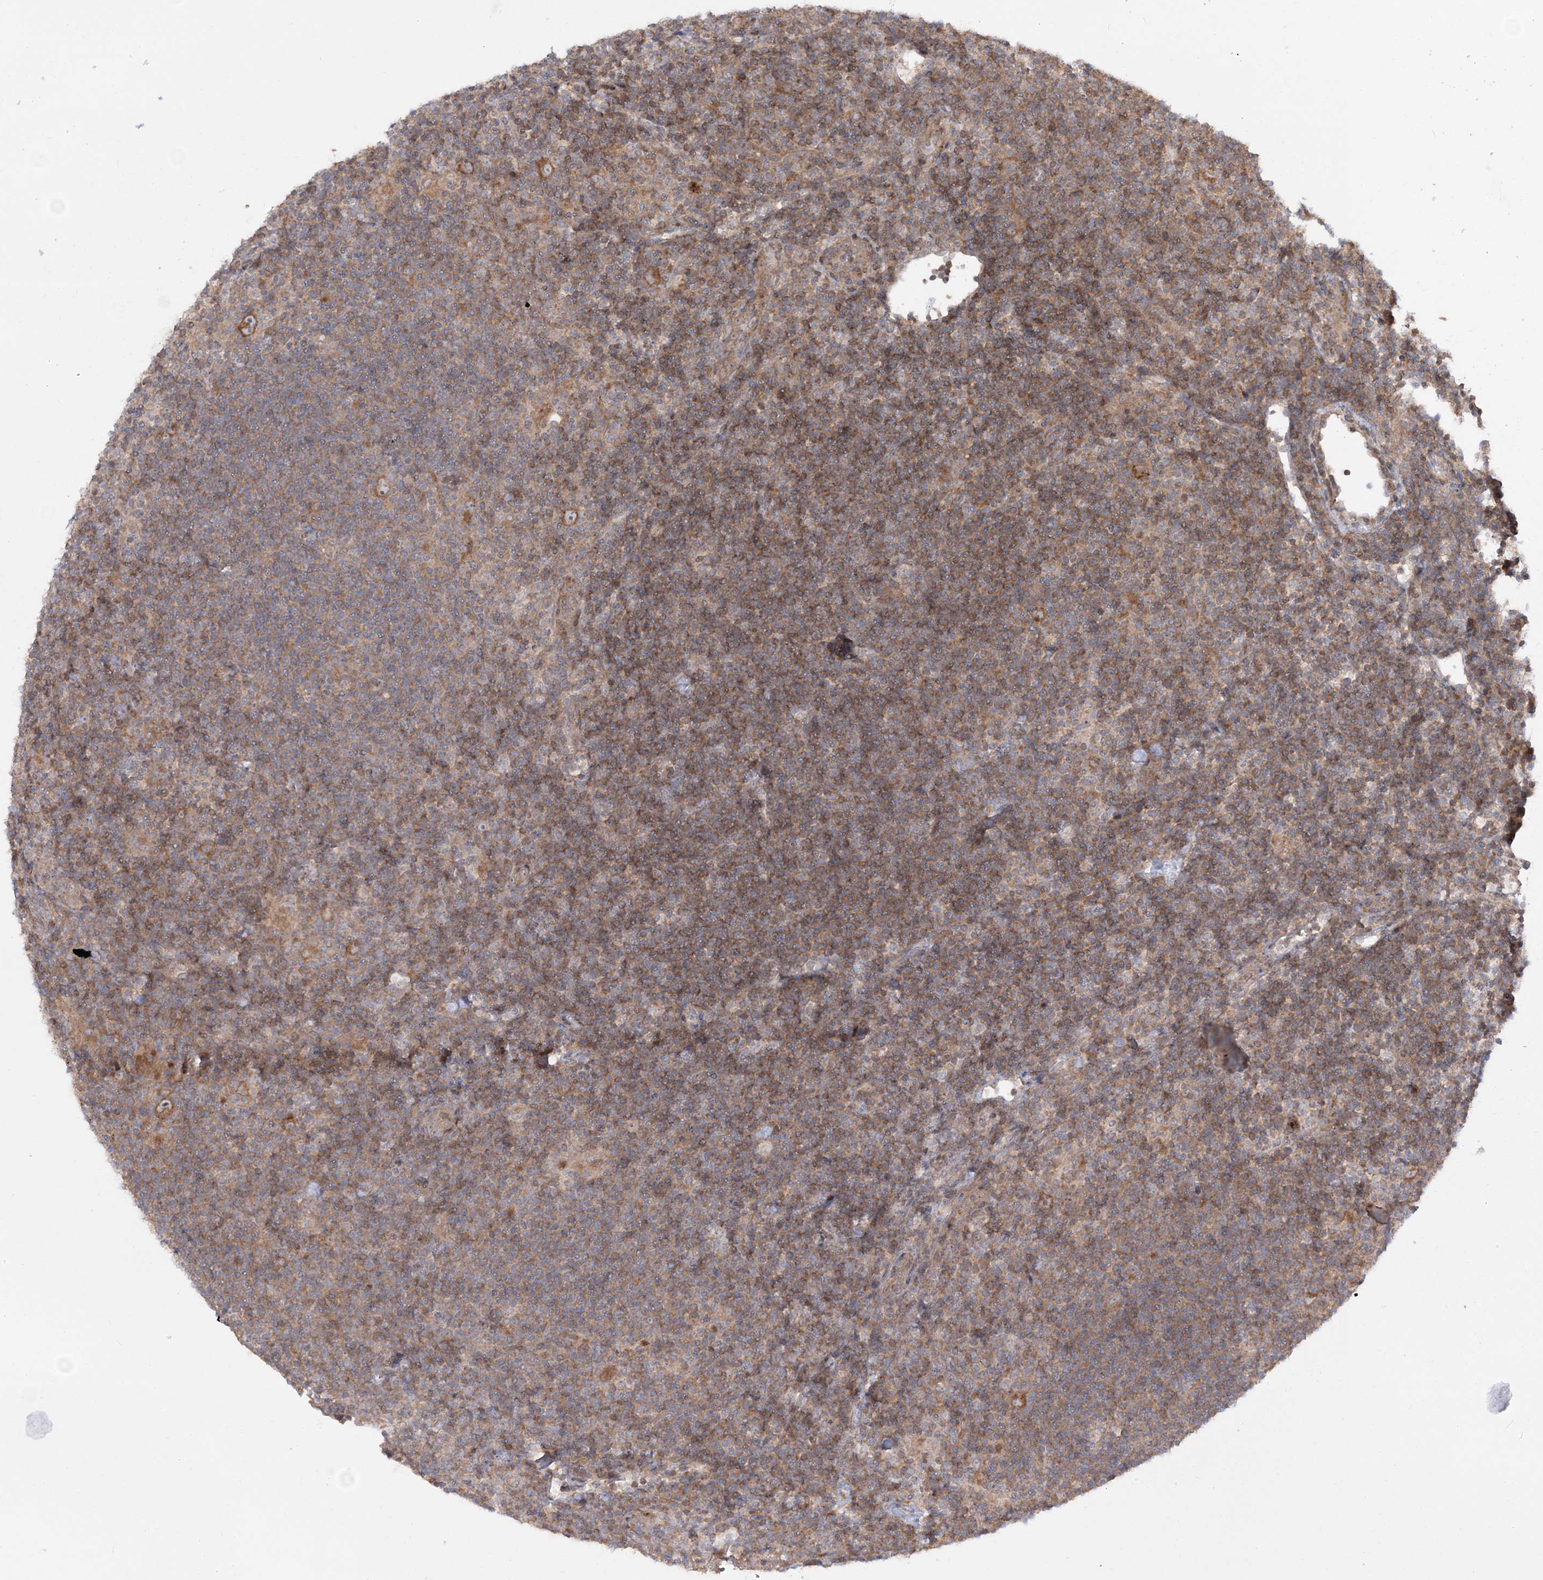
{"staining": {"intensity": "moderate", "quantity": ">75%", "location": "cytoplasmic/membranous"}, "tissue": "lymphoma", "cell_type": "Tumor cells", "image_type": "cancer", "snomed": [{"axis": "morphology", "description": "Hodgkin's disease, NOS"}, {"axis": "topography", "description": "Lymph node"}], "caption": "Brown immunohistochemical staining in human lymphoma reveals moderate cytoplasmic/membranous staining in about >75% of tumor cells. The protein of interest is shown in brown color, while the nuclei are stained blue.", "gene": "MOCS2", "patient": {"sex": "female", "age": 57}}